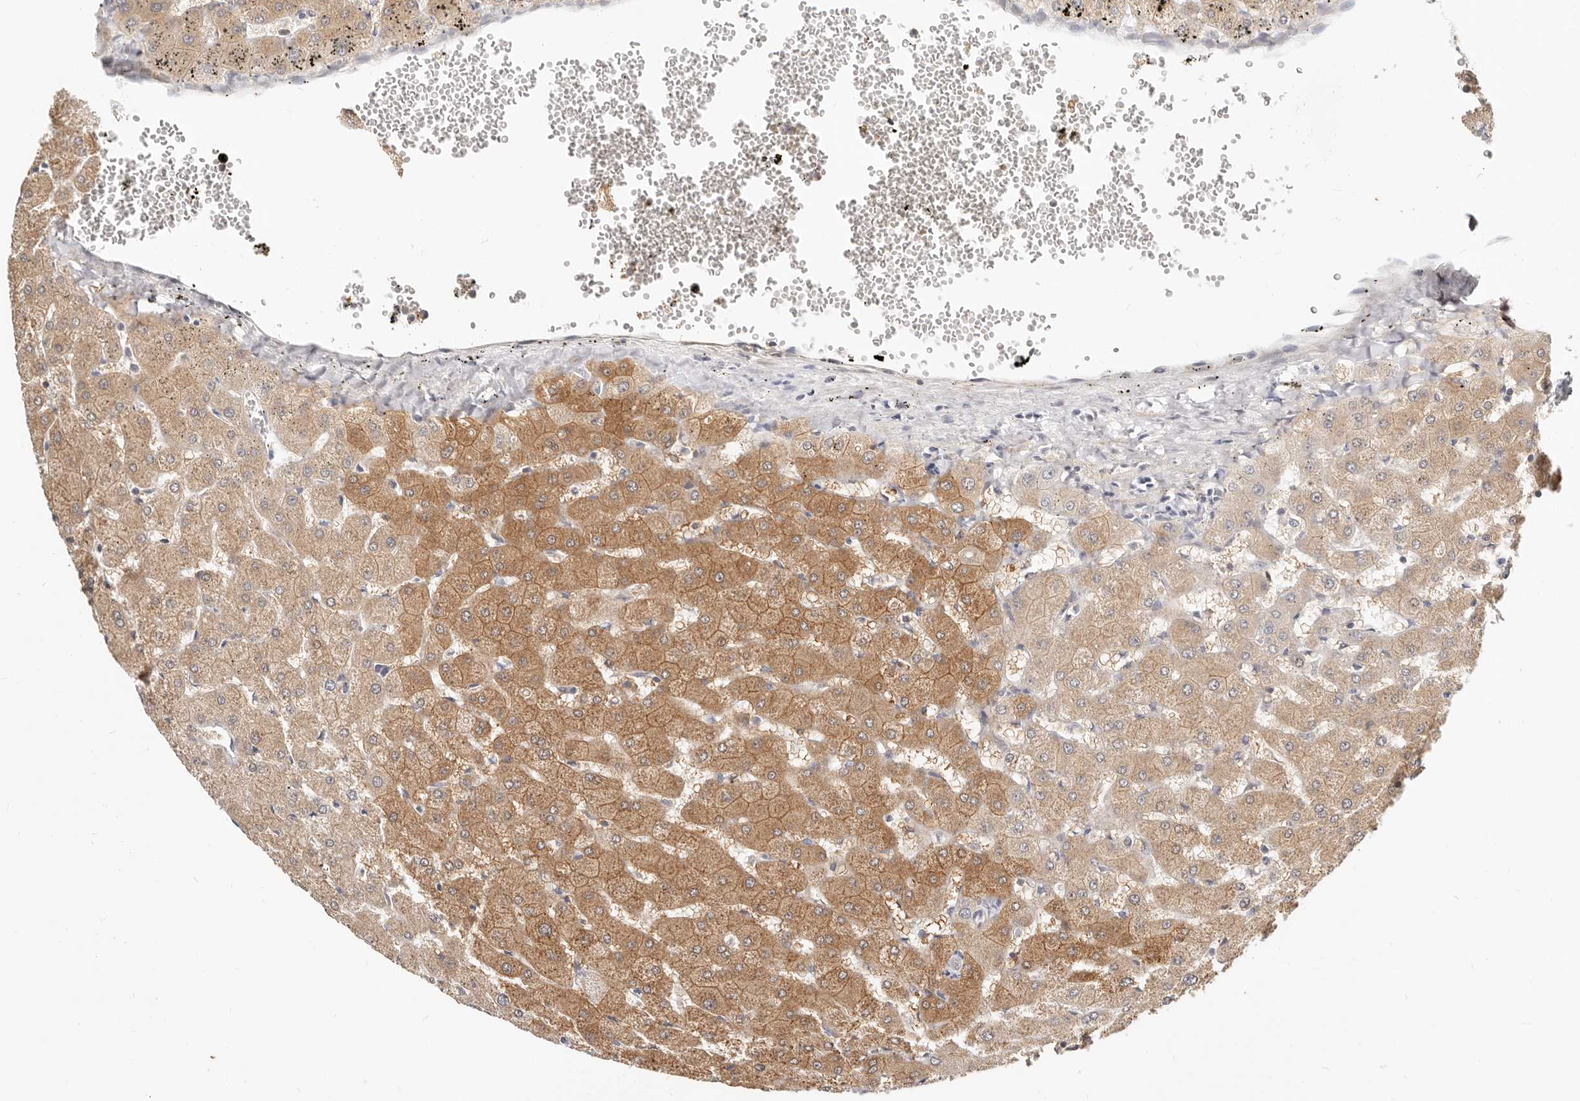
{"staining": {"intensity": "negative", "quantity": "none", "location": "none"}, "tissue": "liver", "cell_type": "Cholangiocytes", "image_type": "normal", "snomed": [{"axis": "morphology", "description": "Normal tissue, NOS"}, {"axis": "topography", "description": "Liver"}], "caption": "IHC micrograph of normal liver stained for a protein (brown), which reveals no staining in cholangiocytes.", "gene": "ZRANB1", "patient": {"sex": "female", "age": 63}}